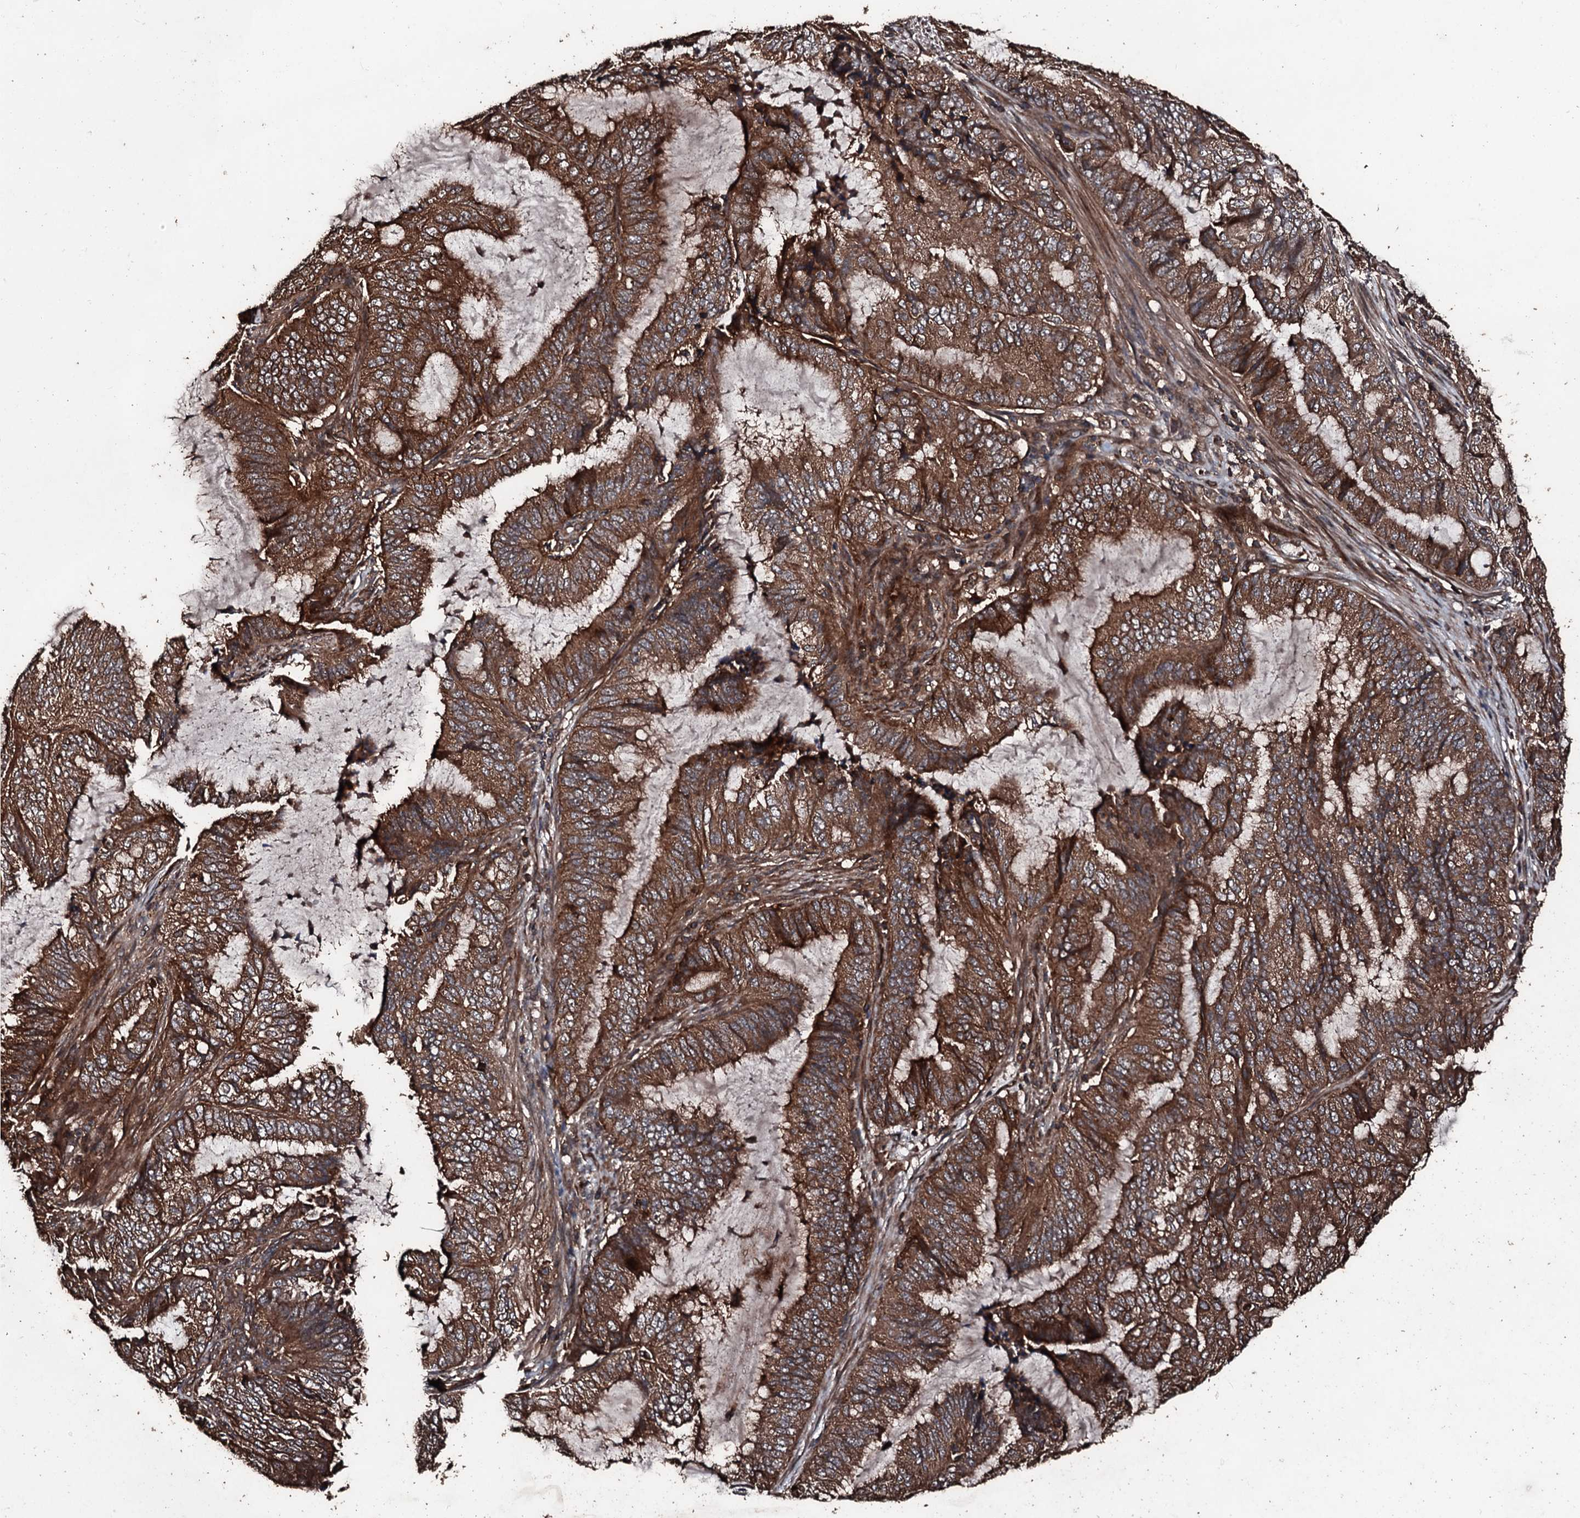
{"staining": {"intensity": "strong", "quantity": ">75%", "location": "cytoplasmic/membranous"}, "tissue": "endometrial cancer", "cell_type": "Tumor cells", "image_type": "cancer", "snomed": [{"axis": "morphology", "description": "Adenocarcinoma, NOS"}, {"axis": "topography", "description": "Endometrium"}], "caption": "Adenocarcinoma (endometrial) was stained to show a protein in brown. There is high levels of strong cytoplasmic/membranous staining in about >75% of tumor cells.", "gene": "KIF18A", "patient": {"sex": "female", "age": 51}}